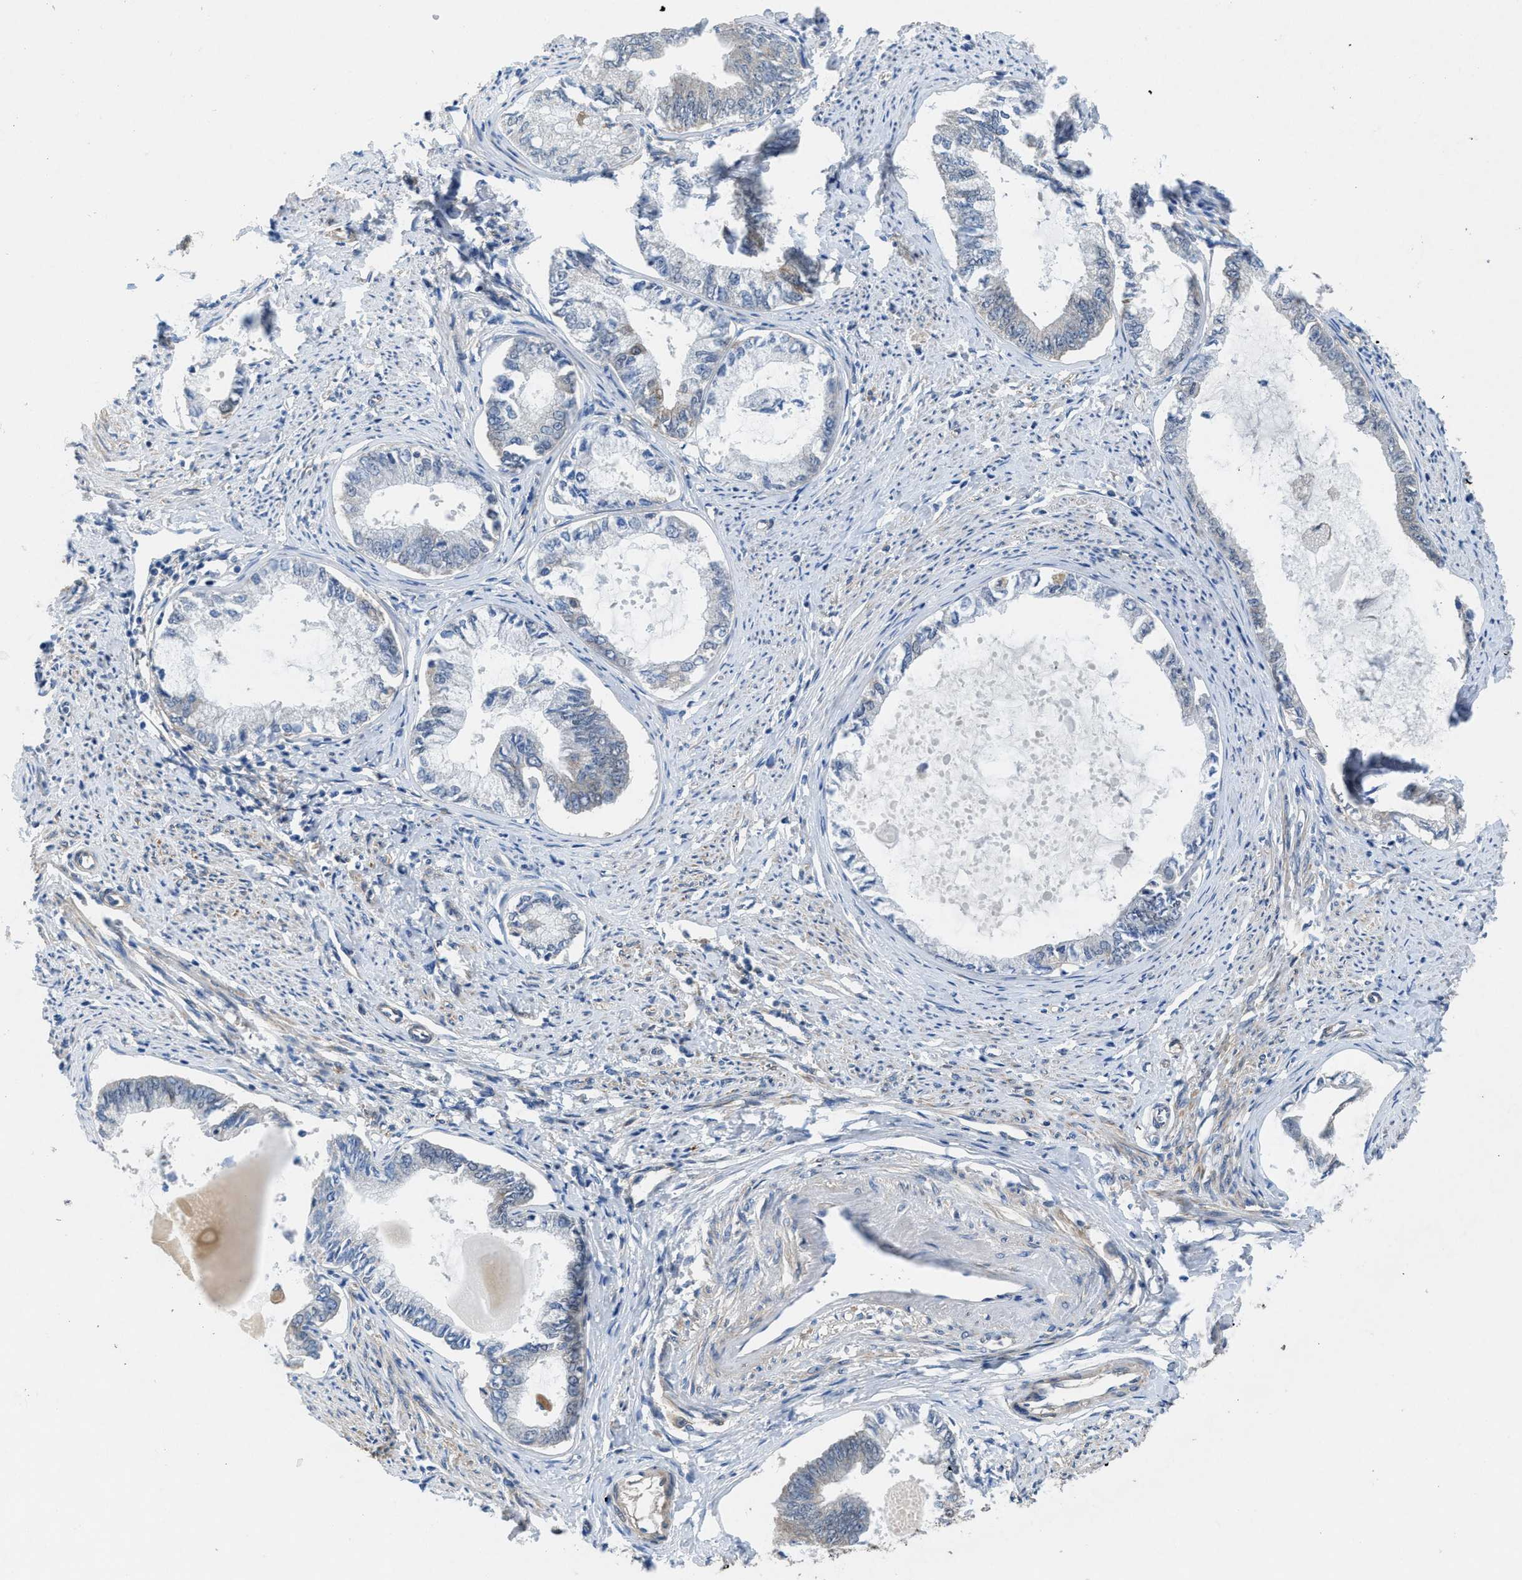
{"staining": {"intensity": "negative", "quantity": "none", "location": "none"}, "tissue": "endometrial cancer", "cell_type": "Tumor cells", "image_type": "cancer", "snomed": [{"axis": "morphology", "description": "Adenocarcinoma, NOS"}, {"axis": "topography", "description": "Endometrium"}], "caption": "This is a photomicrograph of IHC staining of endometrial cancer (adenocarcinoma), which shows no expression in tumor cells.", "gene": "PANX1", "patient": {"sex": "female", "age": 86}}